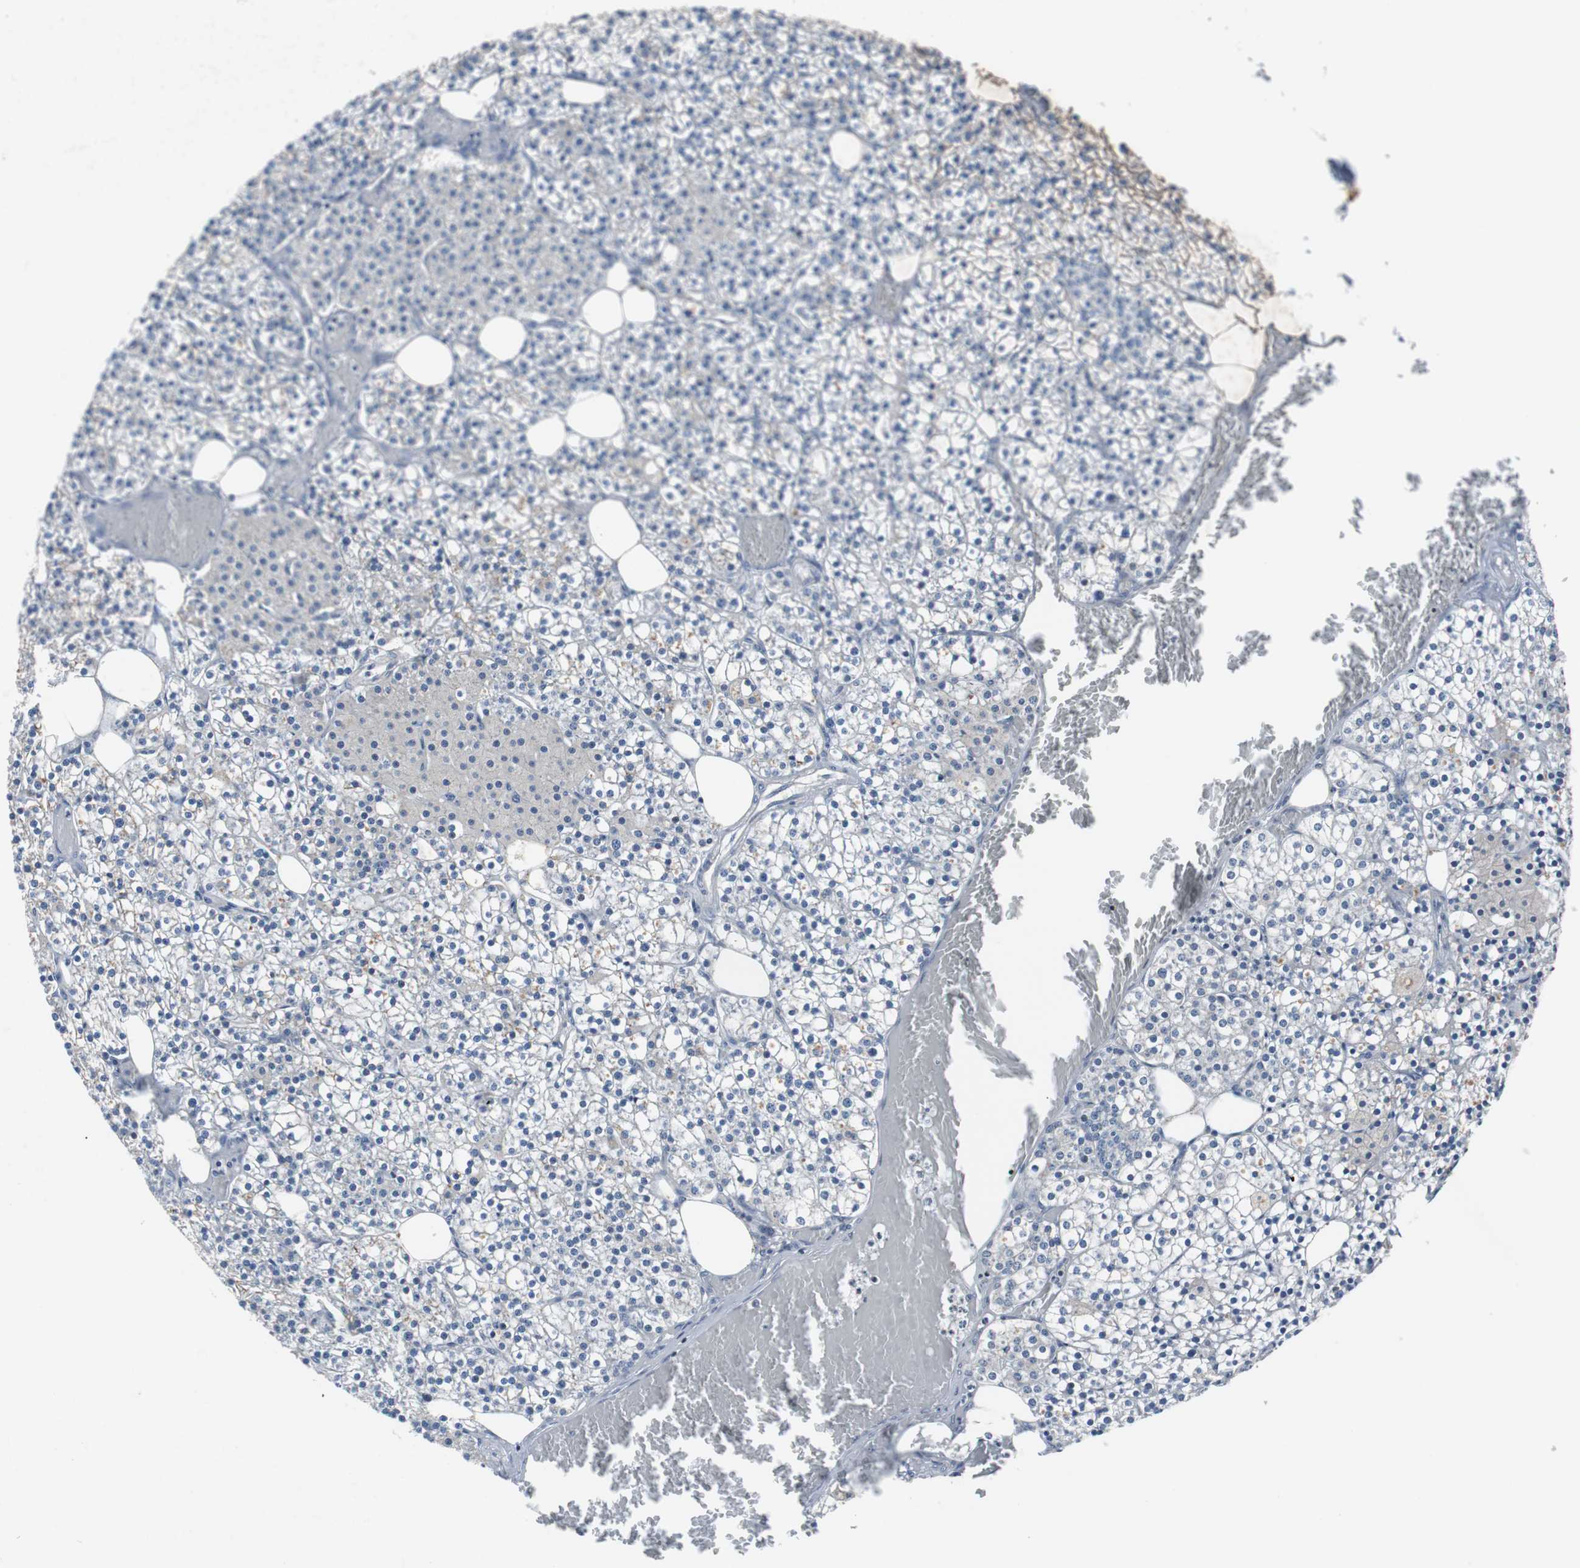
{"staining": {"intensity": "negative", "quantity": "none", "location": "none"}, "tissue": "parathyroid gland", "cell_type": "Glandular cells", "image_type": "normal", "snomed": [{"axis": "morphology", "description": "Normal tissue, NOS"}, {"axis": "topography", "description": "Parathyroid gland"}], "caption": "The image reveals no staining of glandular cells in normal parathyroid gland.", "gene": "TP63", "patient": {"sex": "female", "age": 63}}